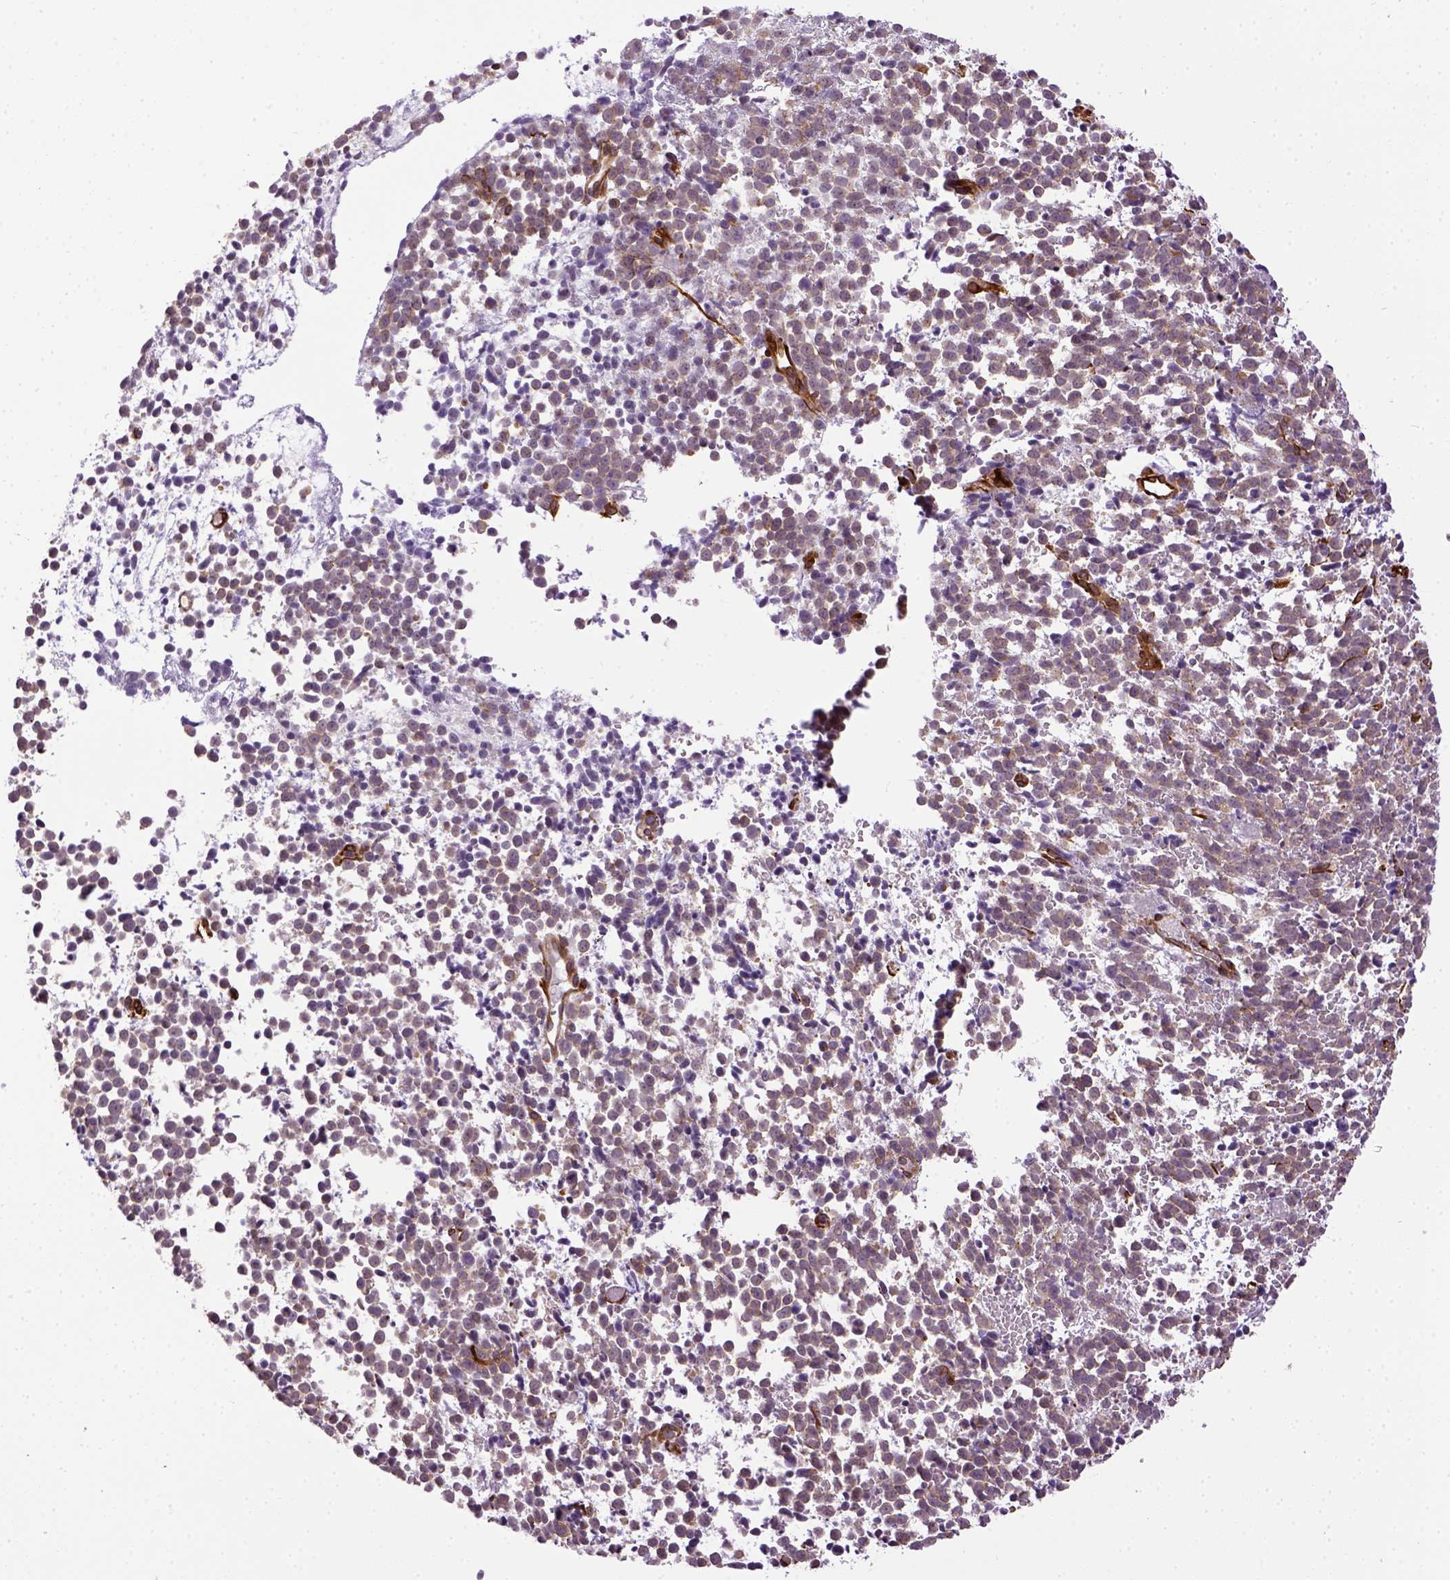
{"staining": {"intensity": "weak", "quantity": ">75%", "location": "cytoplasmic/membranous"}, "tissue": "melanoma", "cell_type": "Tumor cells", "image_type": "cancer", "snomed": [{"axis": "morphology", "description": "Malignant melanoma, NOS"}, {"axis": "topography", "description": "Skin"}], "caption": "Immunohistochemistry (IHC) of human malignant melanoma reveals low levels of weak cytoplasmic/membranous staining in approximately >75% of tumor cells.", "gene": "KAZN", "patient": {"sex": "female", "age": 70}}